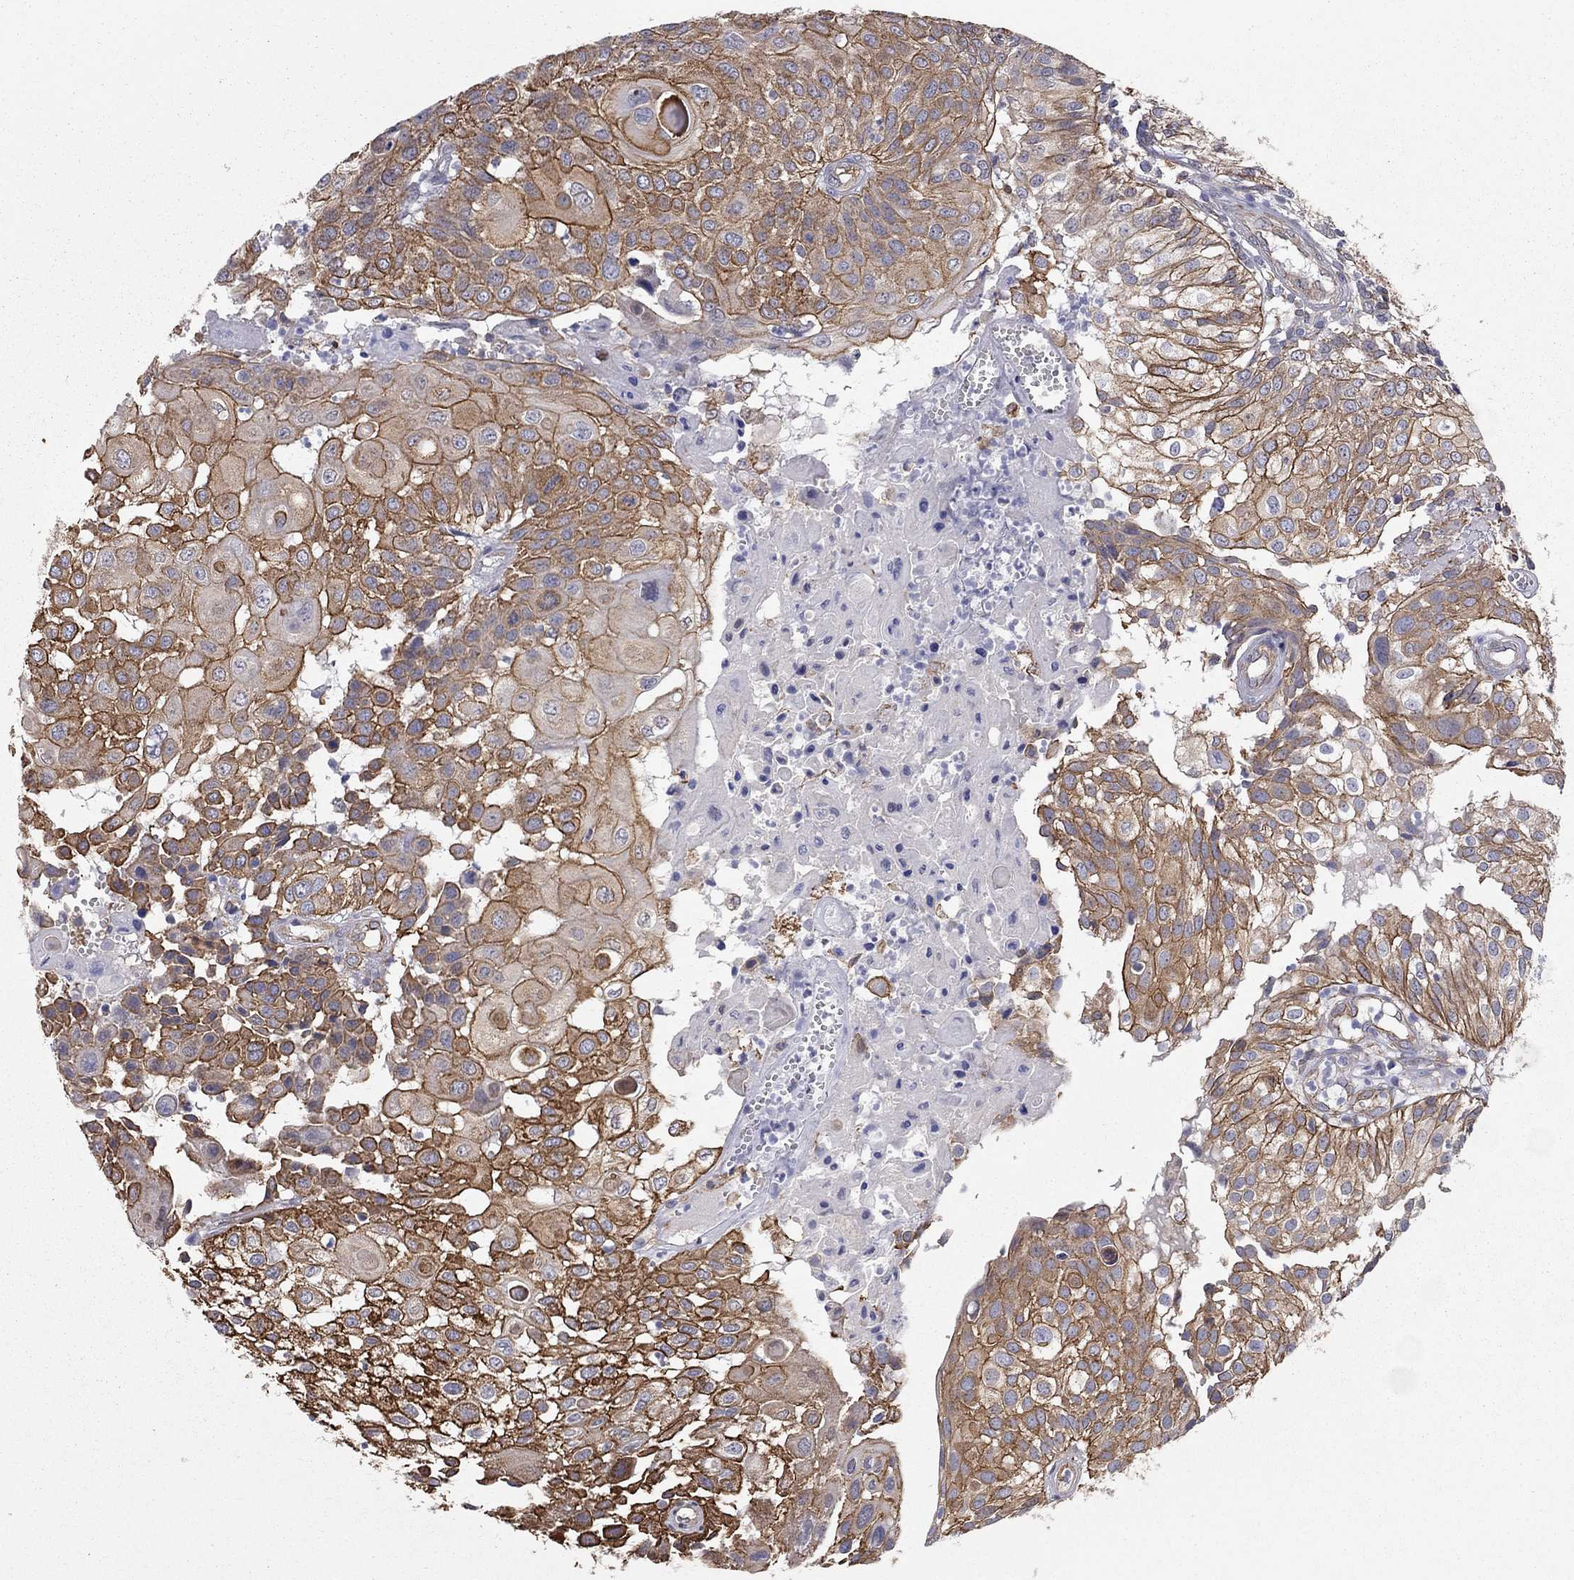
{"staining": {"intensity": "strong", "quantity": ">75%", "location": "cytoplasmic/membranous"}, "tissue": "urothelial cancer", "cell_type": "Tumor cells", "image_type": "cancer", "snomed": [{"axis": "morphology", "description": "Urothelial carcinoma, High grade"}, {"axis": "topography", "description": "Urinary bladder"}], "caption": "Protein staining reveals strong cytoplasmic/membranous expression in approximately >75% of tumor cells in high-grade urothelial carcinoma. (Brightfield microscopy of DAB IHC at high magnification).", "gene": "BICDL2", "patient": {"sex": "female", "age": 79}}